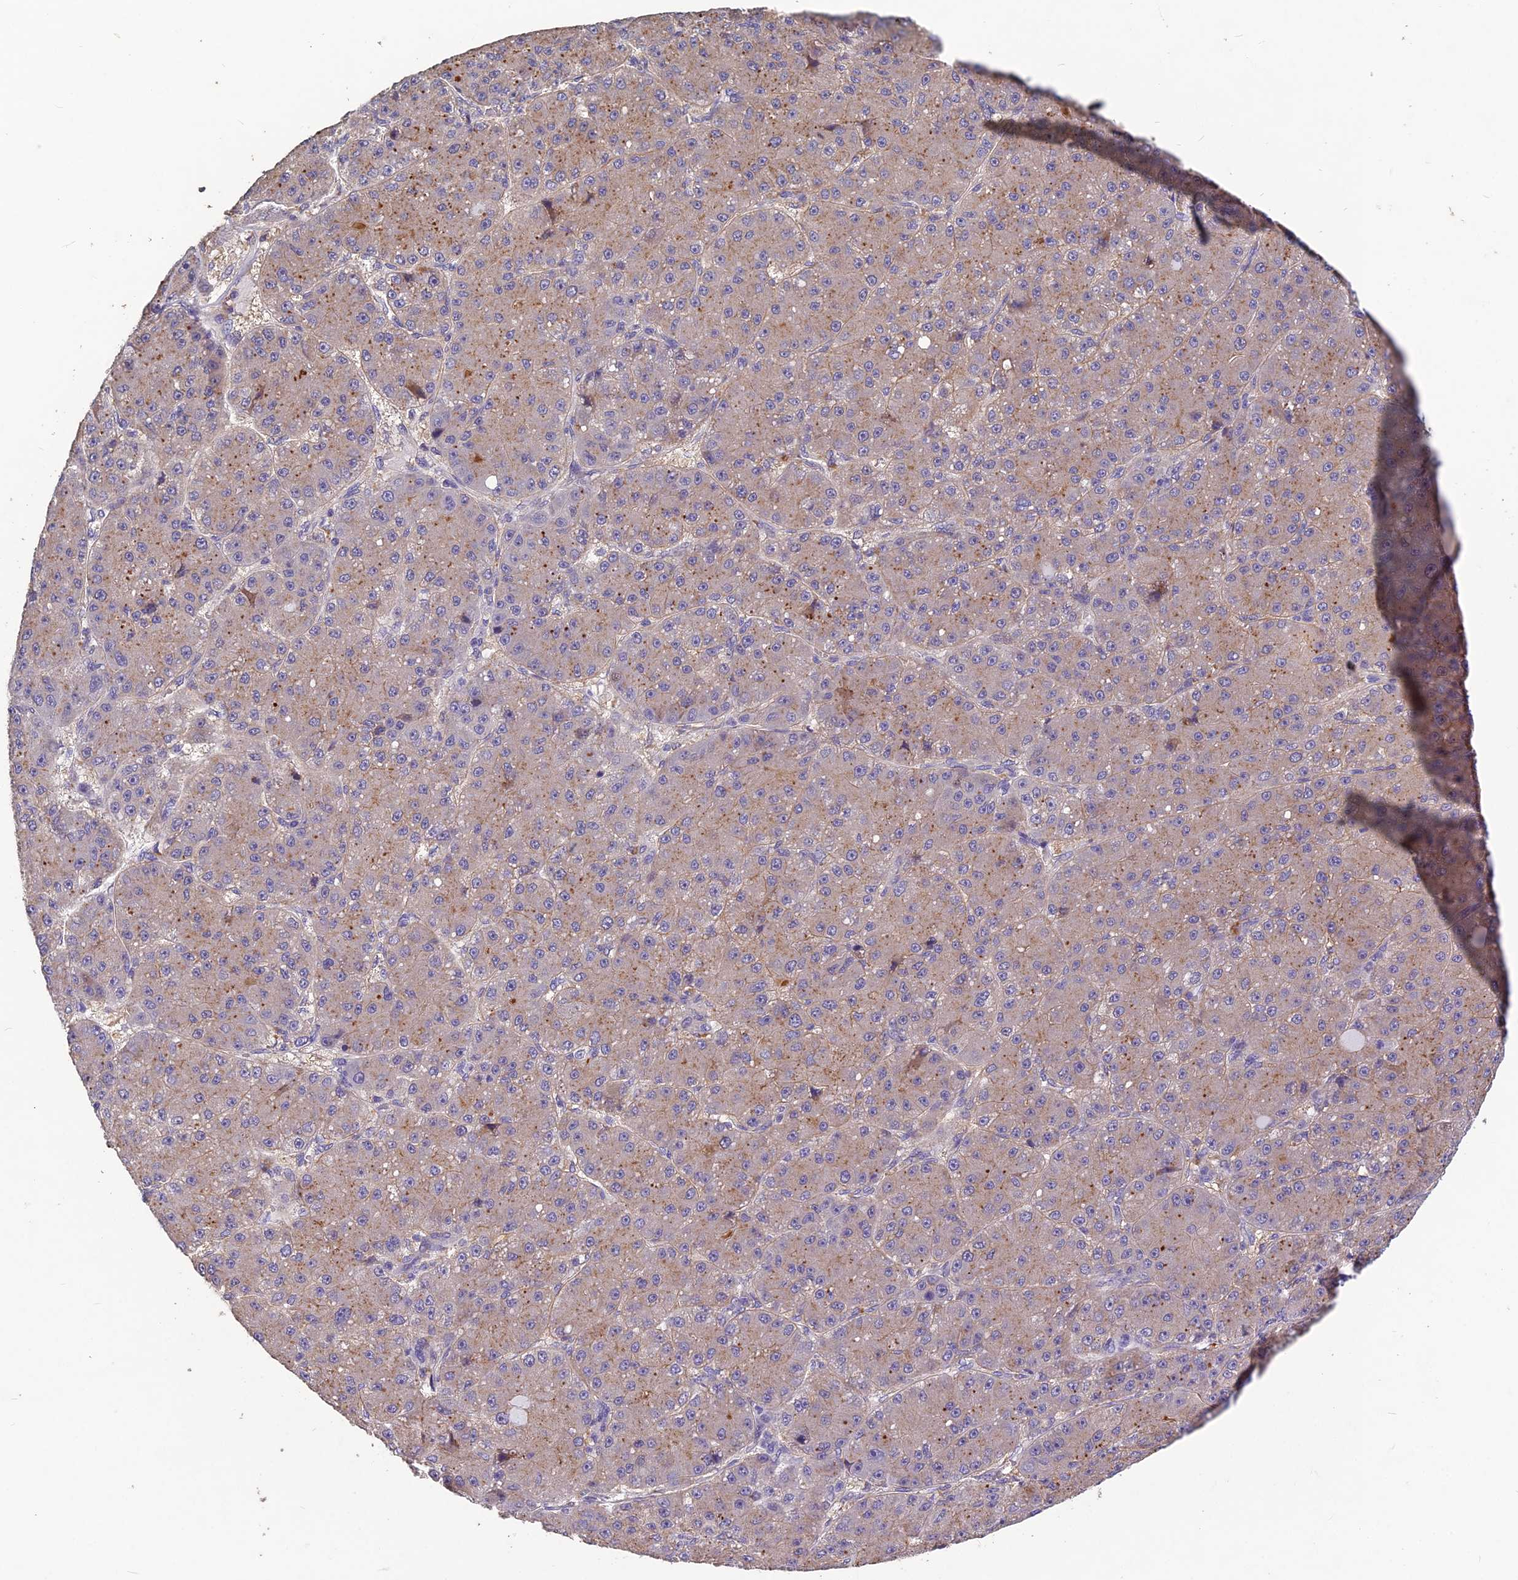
{"staining": {"intensity": "moderate", "quantity": "25%-75%", "location": "cytoplasmic/membranous"}, "tissue": "liver cancer", "cell_type": "Tumor cells", "image_type": "cancer", "snomed": [{"axis": "morphology", "description": "Carcinoma, Hepatocellular, NOS"}, {"axis": "topography", "description": "Liver"}], "caption": "Protein expression by immunohistochemistry (IHC) exhibits moderate cytoplasmic/membranous staining in about 25%-75% of tumor cells in hepatocellular carcinoma (liver).", "gene": "CEACAM16", "patient": {"sex": "male", "age": 67}}